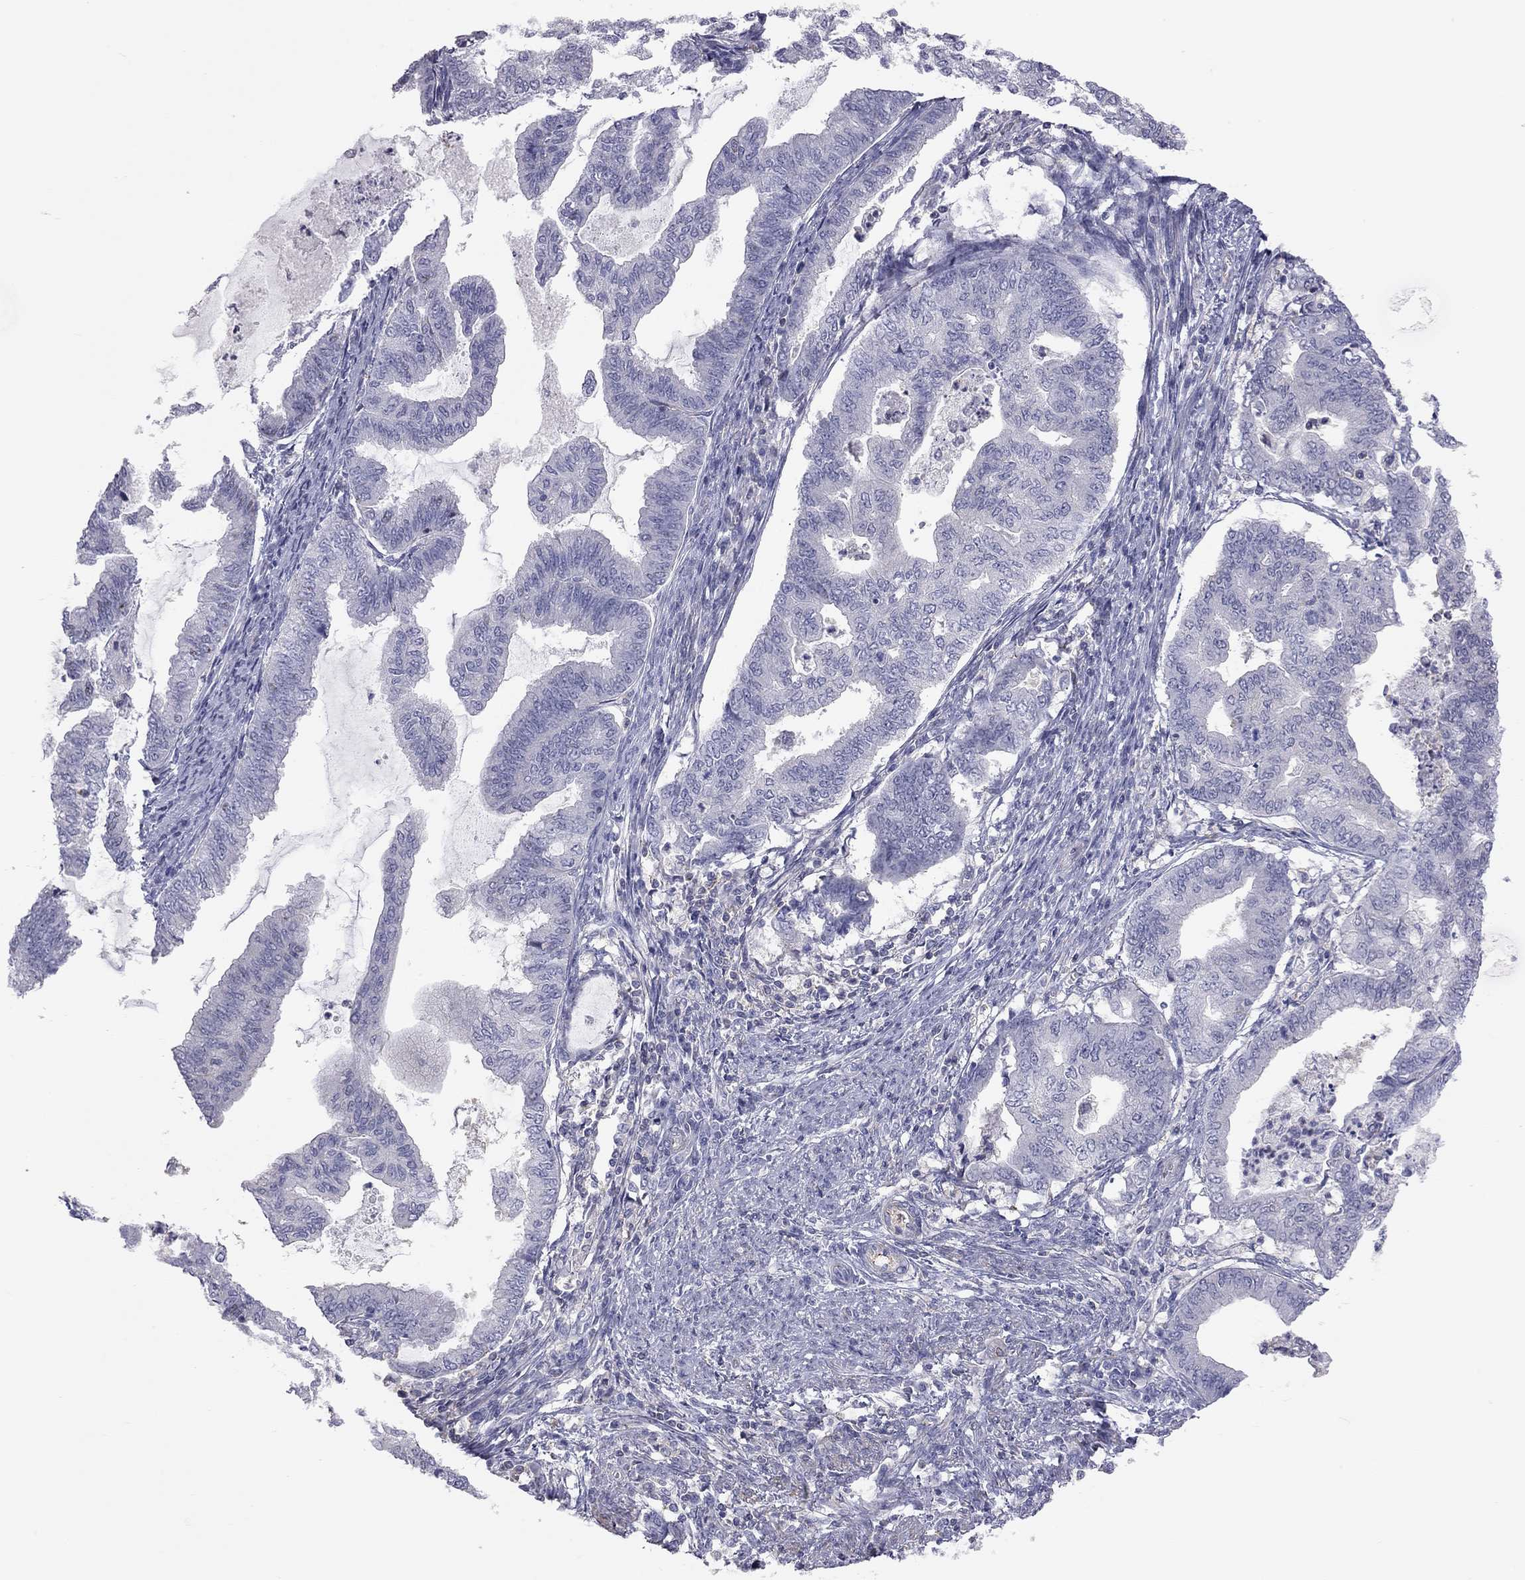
{"staining": {"intensity": "negative", "quantity": "none", "location": "none"}, "tissue": "endometrial cancer", "cell_type": "Tumor cells", "image_type": "cancer", "snomed": [{"axis": "morphology", "description": "Adenocarcinoma, NOS"}, {"axis": "topography", "description": "Endometrium"}], "caption": "Micrograph shows no significant protein positivity in tumor cells of endometrial cancer. (DAB (3,3'-diaminobenzidine) IHC visualized using brightfield microscopy, high magnification).", "gene": "ADCYAP1", "patient": {"sex": "female", "age": 79}}